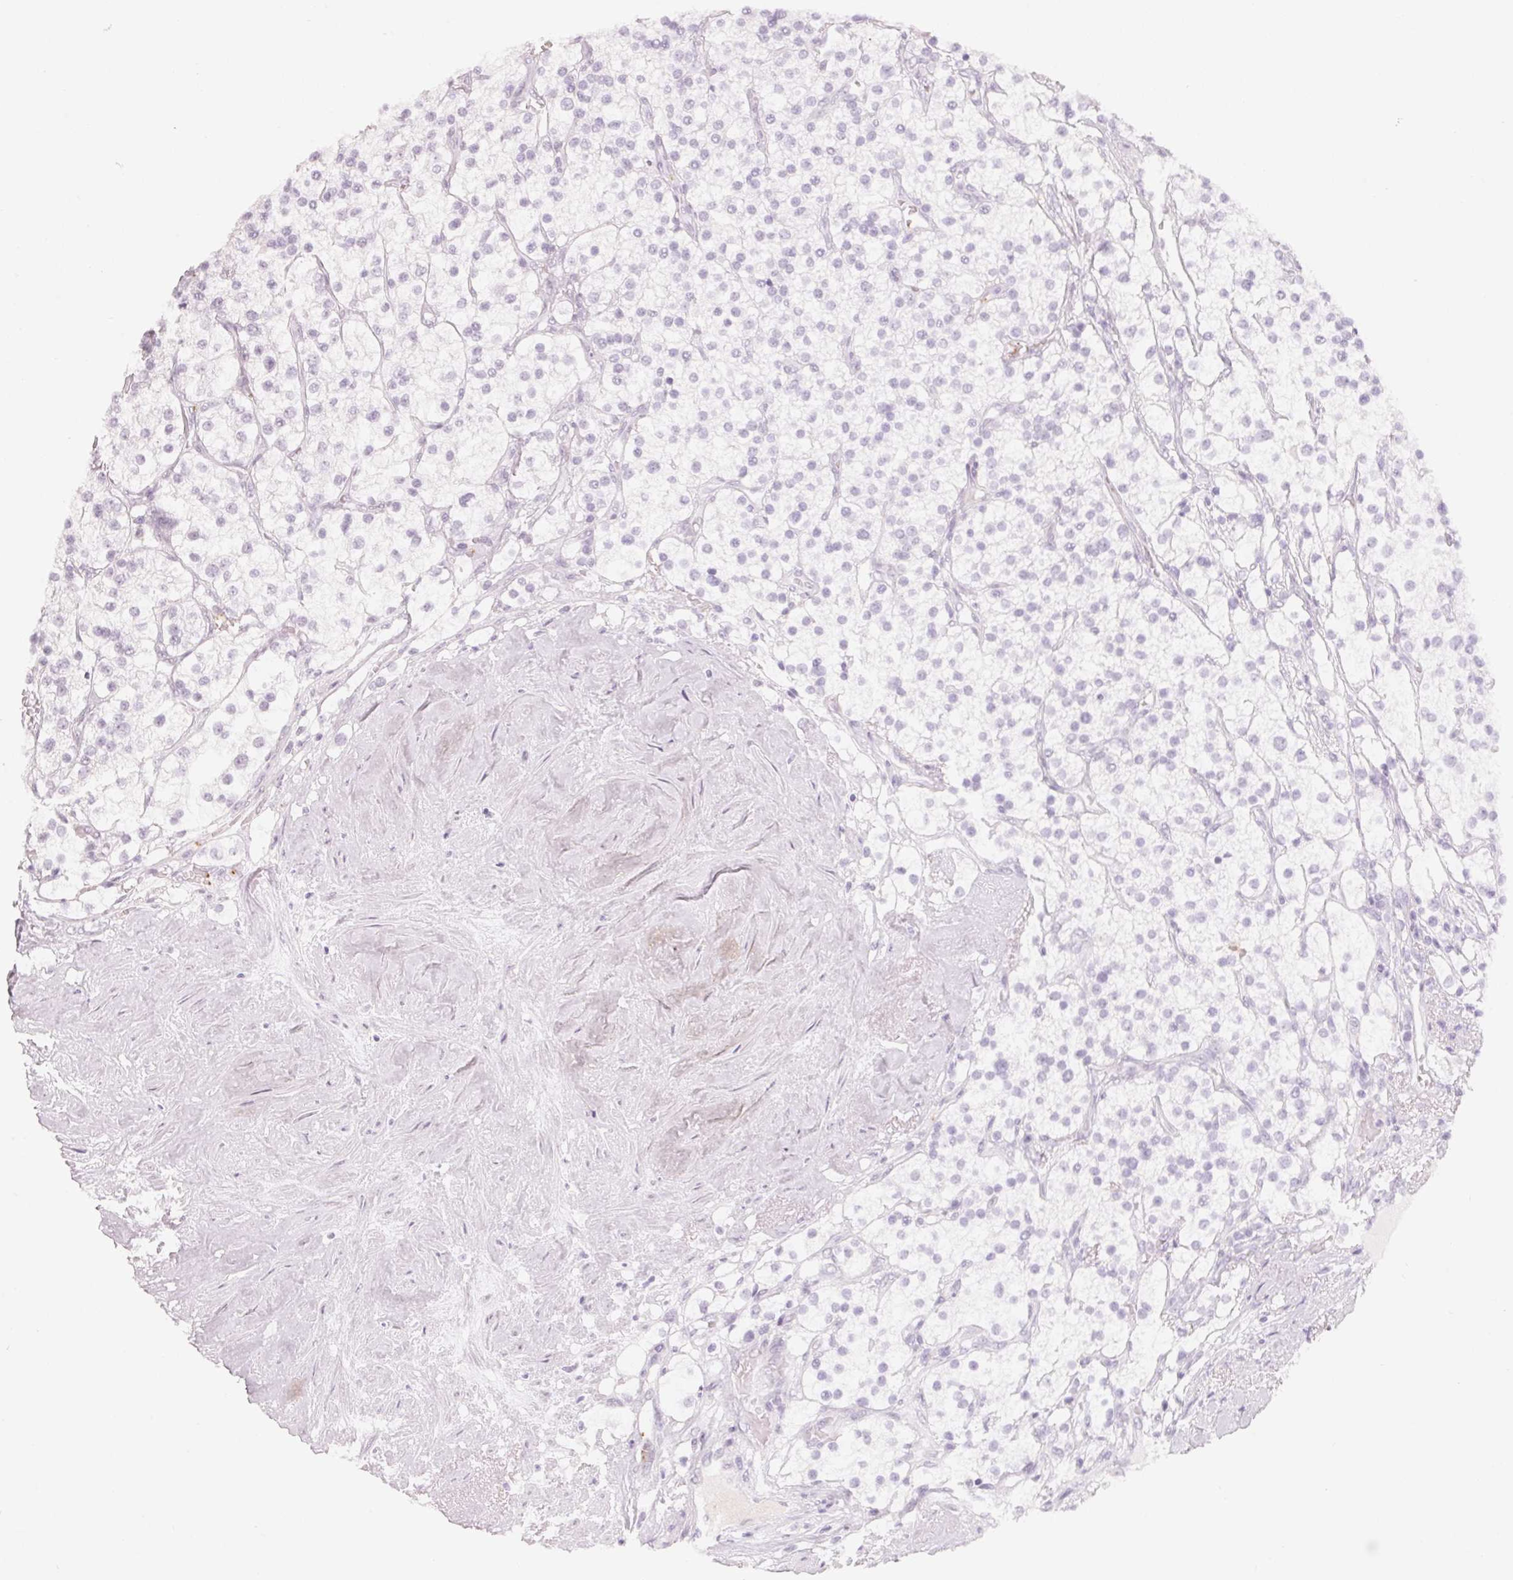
{"staining": {"intensity": "negative", "quantity": "none", "location": "none"}, "tissue": "renal cancer", "cell_type": "Tumor cells", "image_type": "cancer", "snomed": [{"axis": "morphology", "description": "Adenocarcinoma, NOS"}, {"axis": "topography", "description": "Kidney"}], "caption": "Immunohistochemical staining of human renal cancer (adenocarcinoma) demonstrates no significant staining in tumor cells. (DAB (3,3'-diaminobenzidine) immunohistochemistry (IHC) visualized using brightfield microscopy, high magnification).", "gene": "ARHGAP22", "patient": {"sex": "male", "age": 80}}